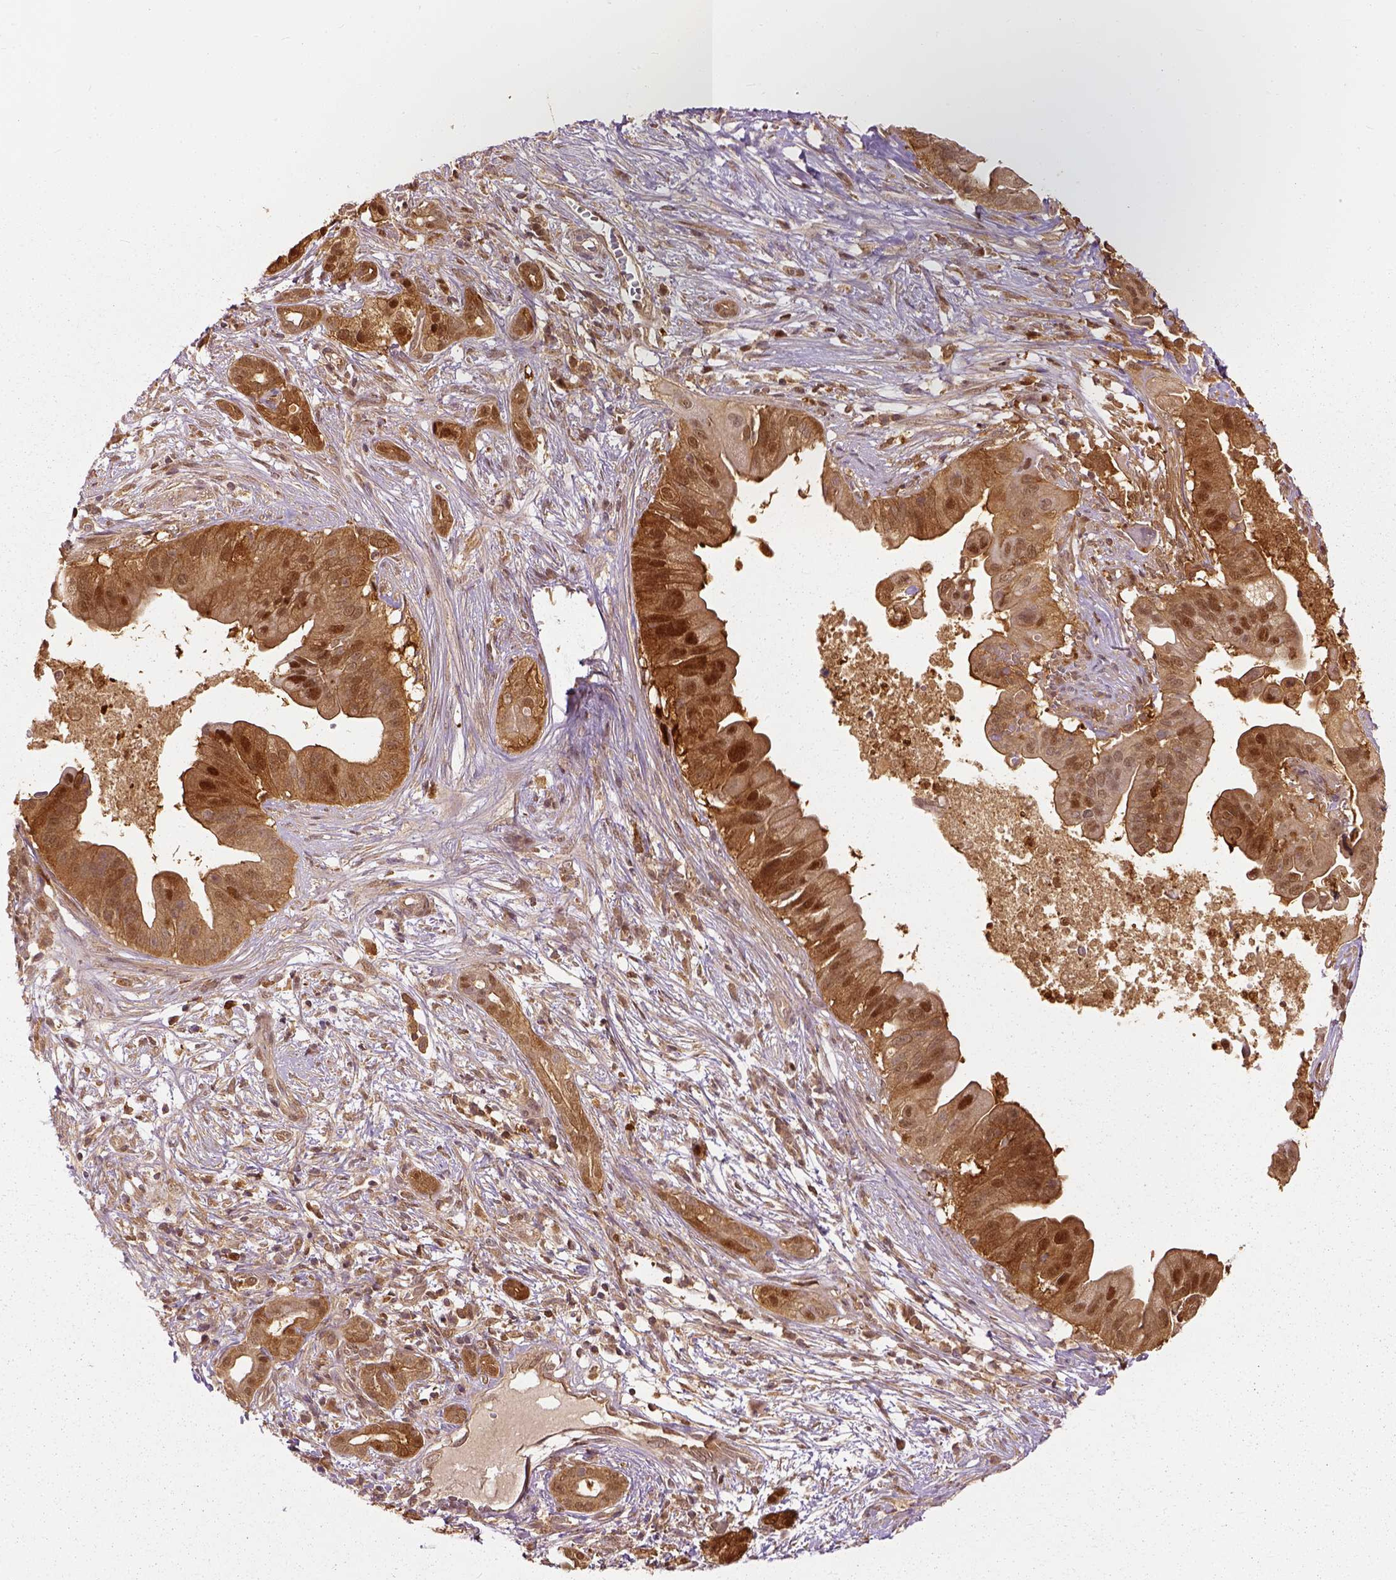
{"staining": {"intensity": "moderate", "quantity": ">75%", "location": "cytoplasmic/membranous"}, "tissue": "pancreatic cancer", "cell_type": "Tumor cells", "image_type": "cancer", "snomed": [{"axis": "morphology", "description": "Adenocarcinoma, NOS"}, {"axis": "topography", "description": "Pancreas"}], "caption": "The immunohistochemical stain shows moderate cytoplasmic/membranous expression in tumor cells of pancreatic cancer tissue. (brown staining indicates protein expression, while blue staining denotes nuclei).", "gene": "GPI", "patient": {"sex": "male", "age": 61}}